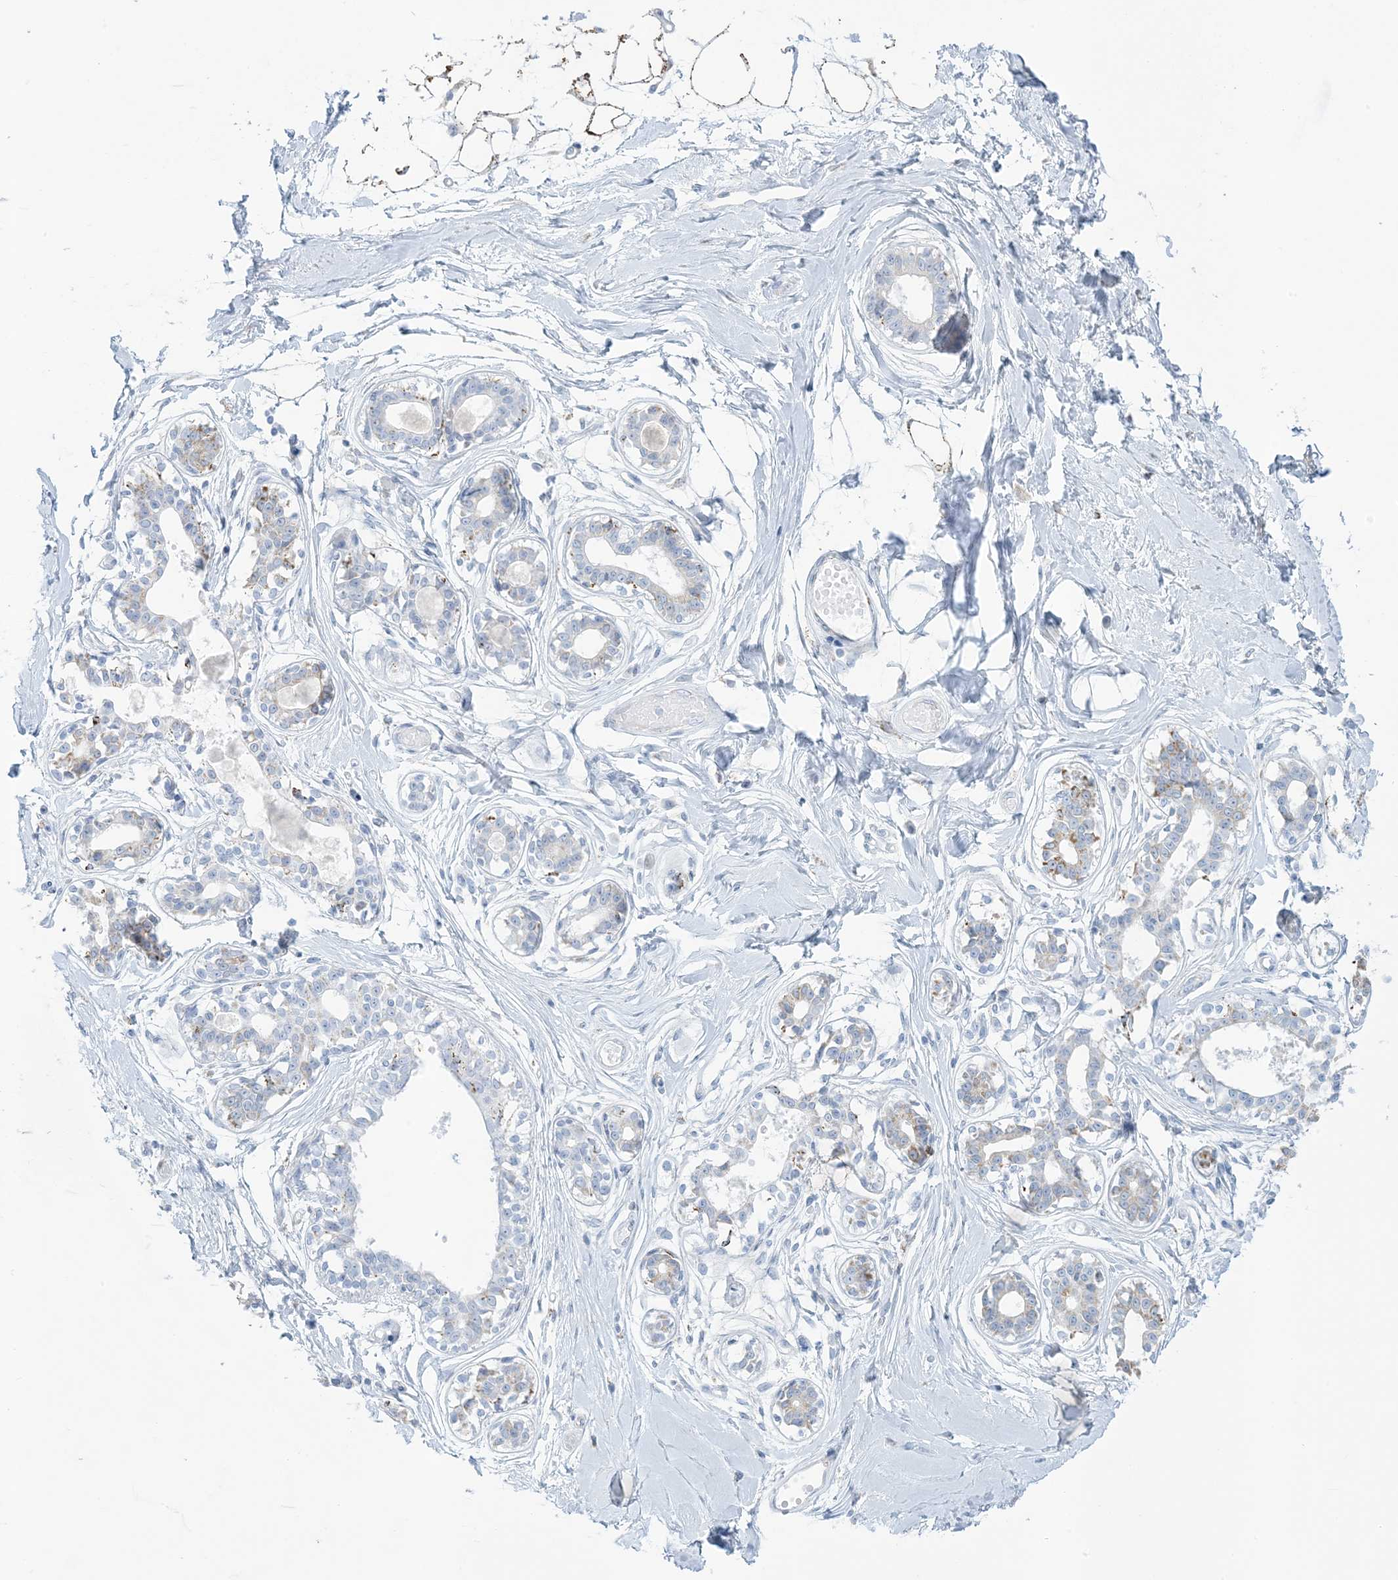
{"staining": {"intensity": "negative", "quantity": "none", "location": "none"}, "tissue": "breast", "cell_type": "Adipocytes", "image_type": "normal", "snomed": [{"axis": "morphology", "description": "Normal tissue, NOS"}, {"axis": "topography", "description": "Breast"}], "caption": "A high-resolution photomicrograph shows immunohistochemistry (IHC) staining of normal breast, which demonstrates no significant positivity in adipocytes.", "gene": "ZDHHC4", "patient": {"sex": "female", "age": 45}}